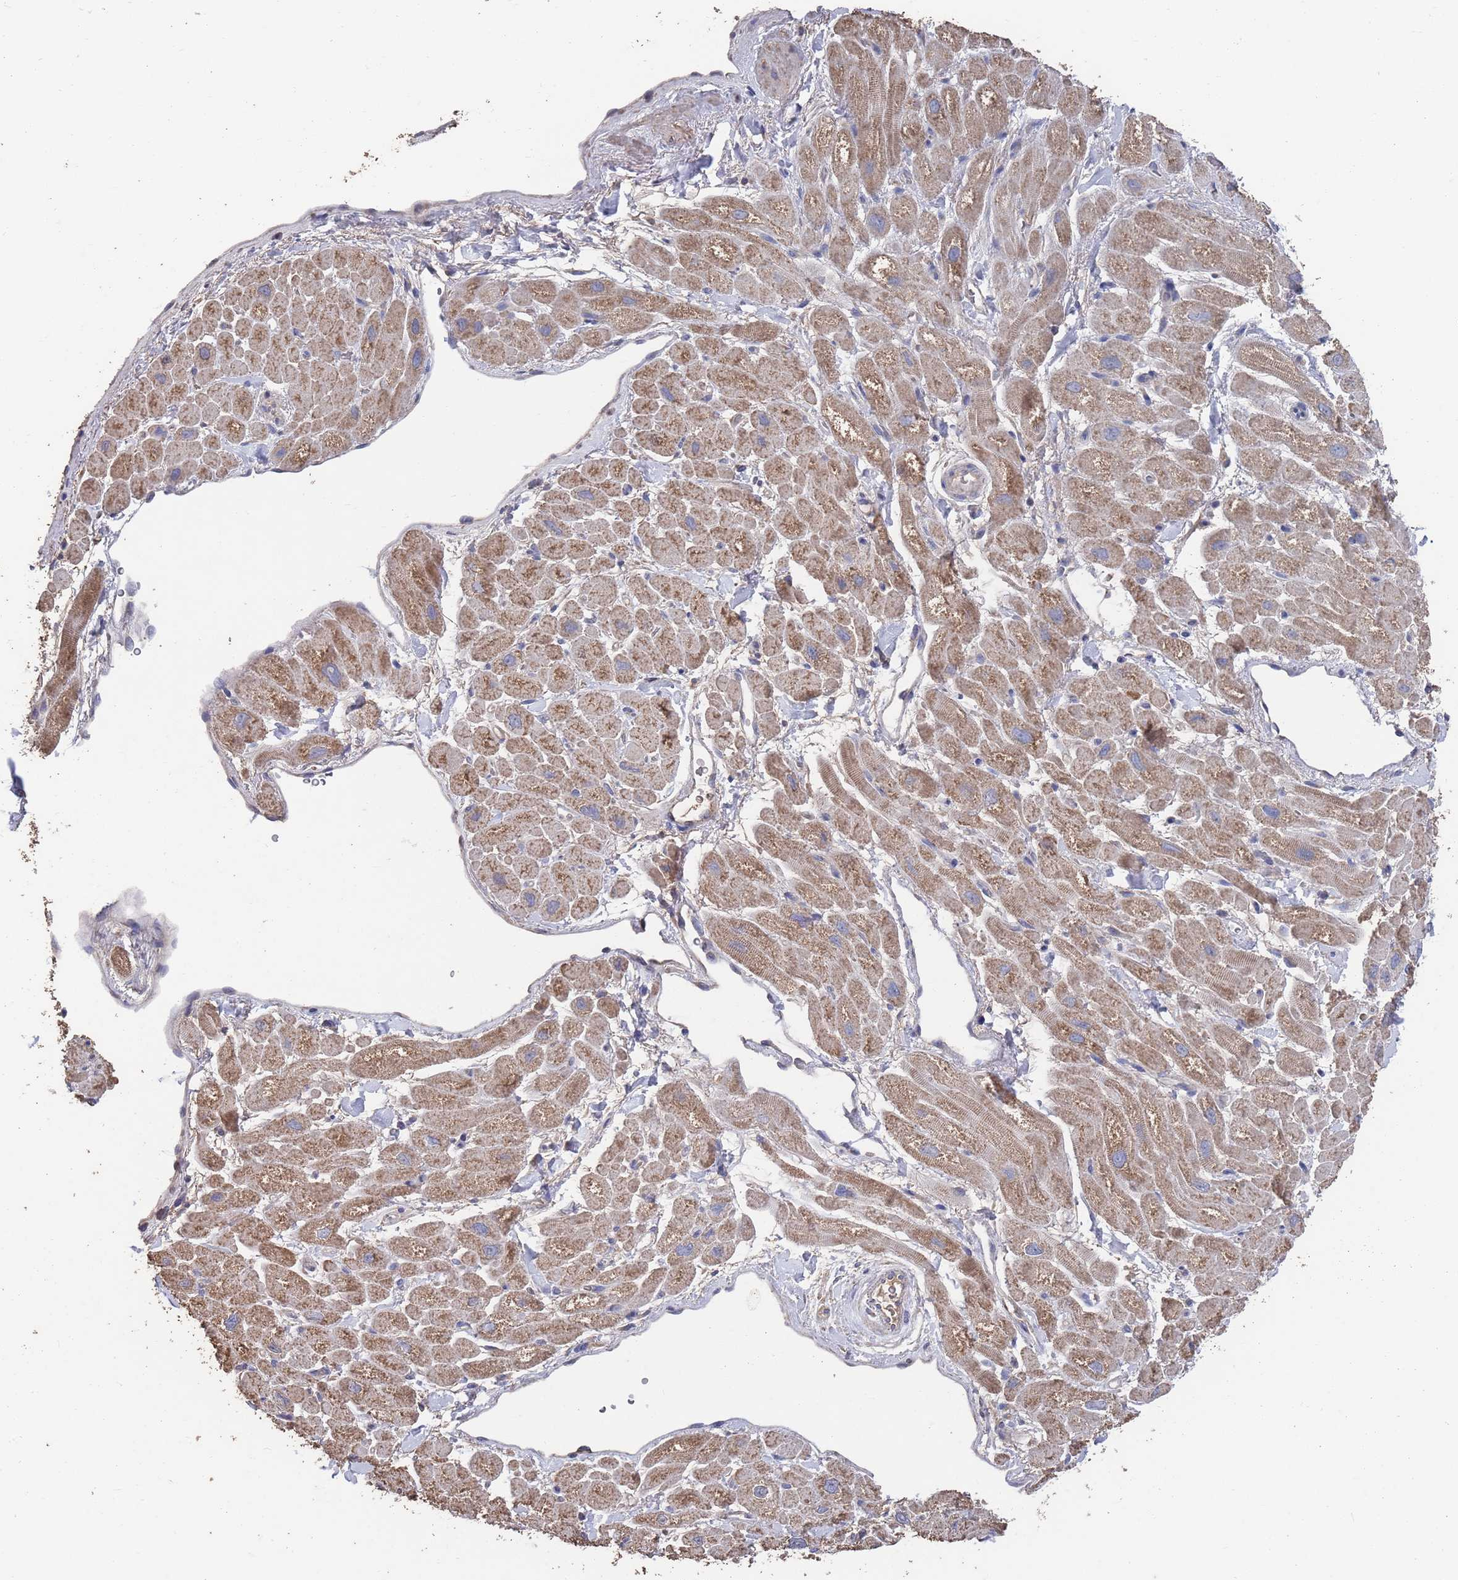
{"staining": {"intensity": "moderate", "quantity": "25%-75%", "location": "cytoplasmic/membranous"}, "tissue": "heart muscle", "cell_type": "Cardiomyocytes", "image_type": "normal", "snomed": [{"axis": "morphology", "description": "Normal tissue, NOS"}, {"axis": "topography", "description": "Heart"}], "caption": "Moderate cytoplasmic/membranous positivity is appreciated in about 25%-75% of cardiomyocytes in normal heart muscle. The staining was performed using DAB, with brown indicating positive protein expression. Nuclei are stained blue with hematoxylin.", "gene": "BTBD18", "patient": {"sex": "male", "age": 65}}